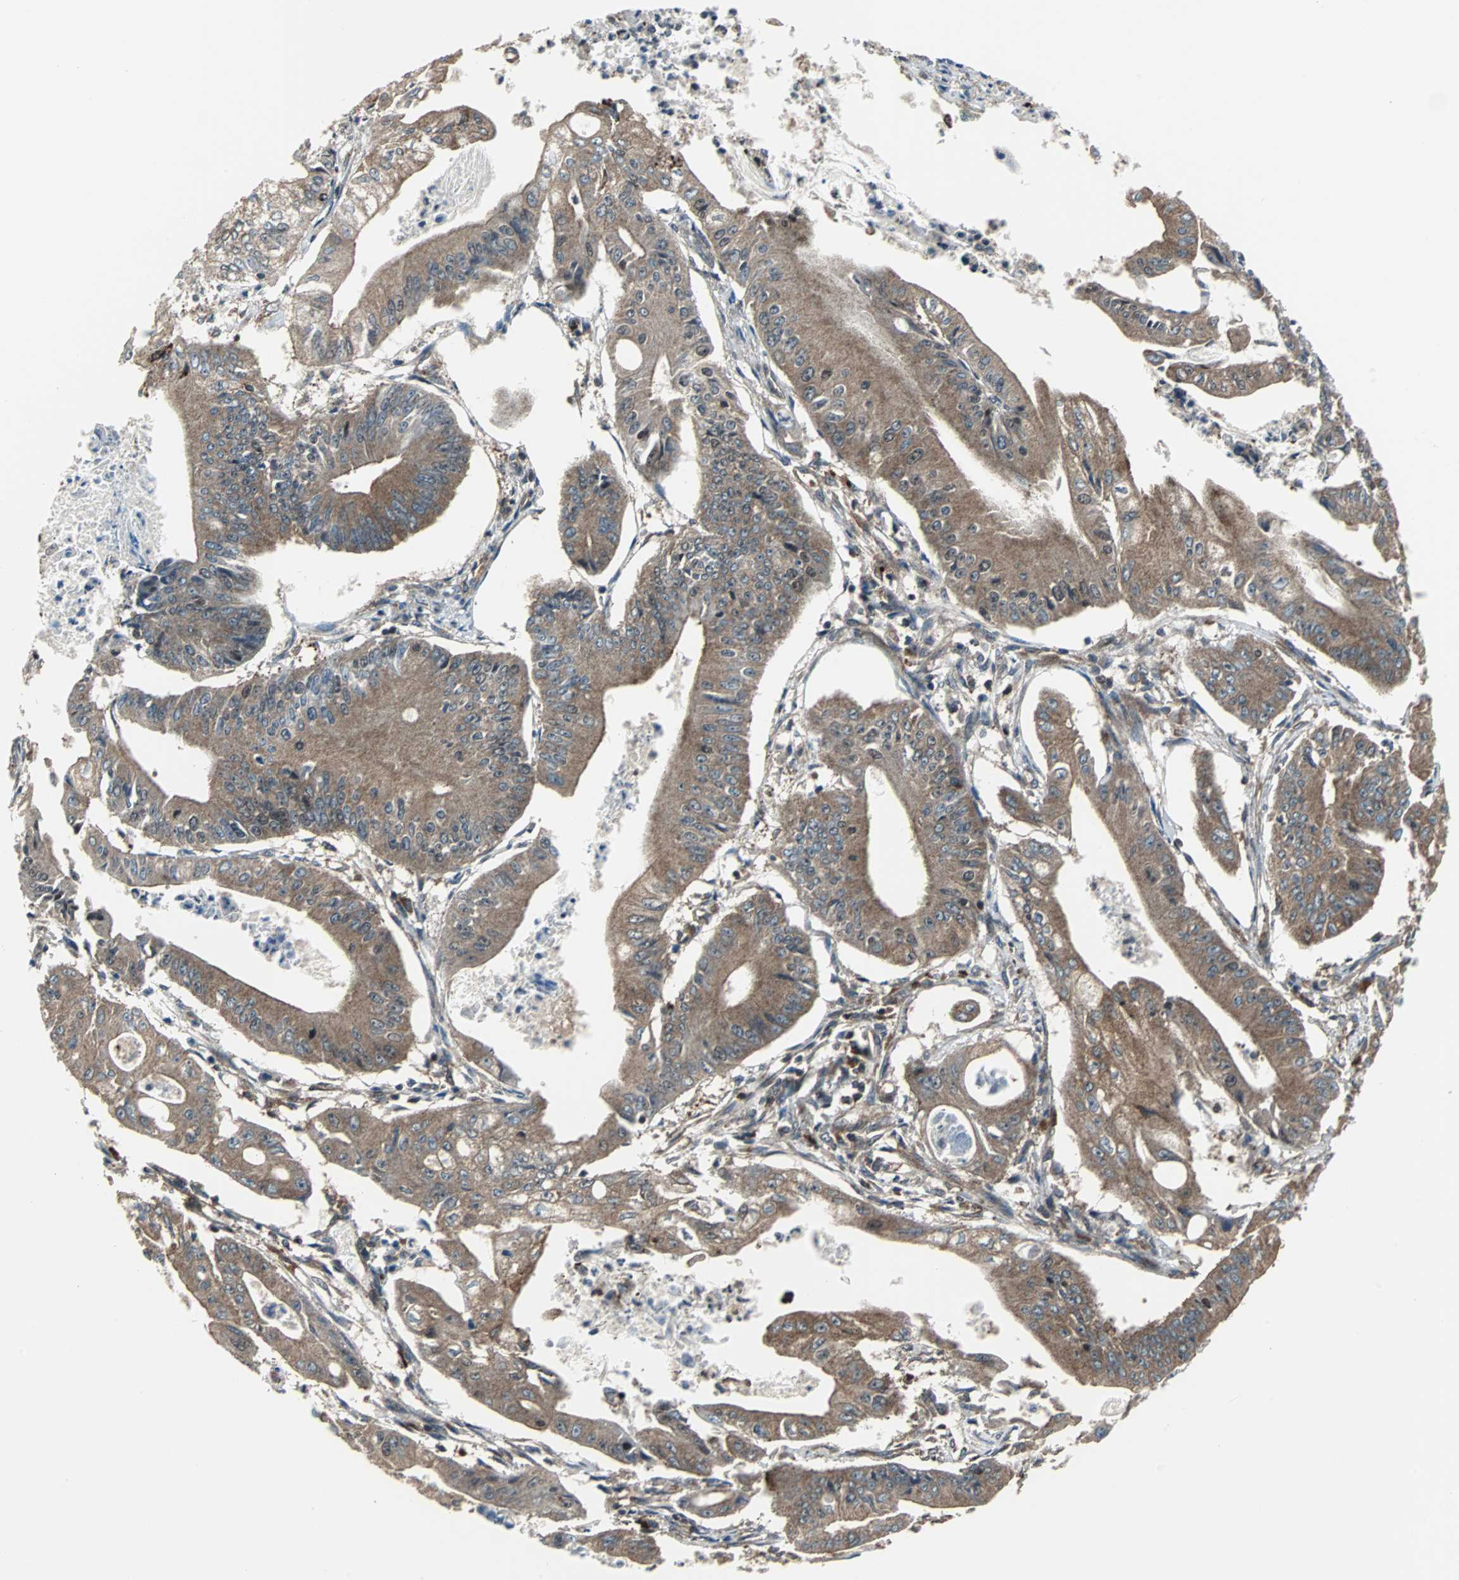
{"staining": {"intensity": "strong", "quantity": ">75%", "location": "cytoplasmic/membranous"}, "tissue": "pancreatic cancer", "cell_type": "Tumor cells", "image_type": "cancer", "snomed": [{"axis": "morphology", "description": "Normal tissue, NOS"}, {"axis": "topography", "description": "Lymph node"}], "caption": "Protein expression analysis of pancreatic cancer exhibits strong cytoplasmic/membranous staining in approximately >75% of tumor cells. The protein is shown in brown color, while the nuclei are stained blue.", "gene": "RELA", "patient": {"sex": "male", "age": 62}}